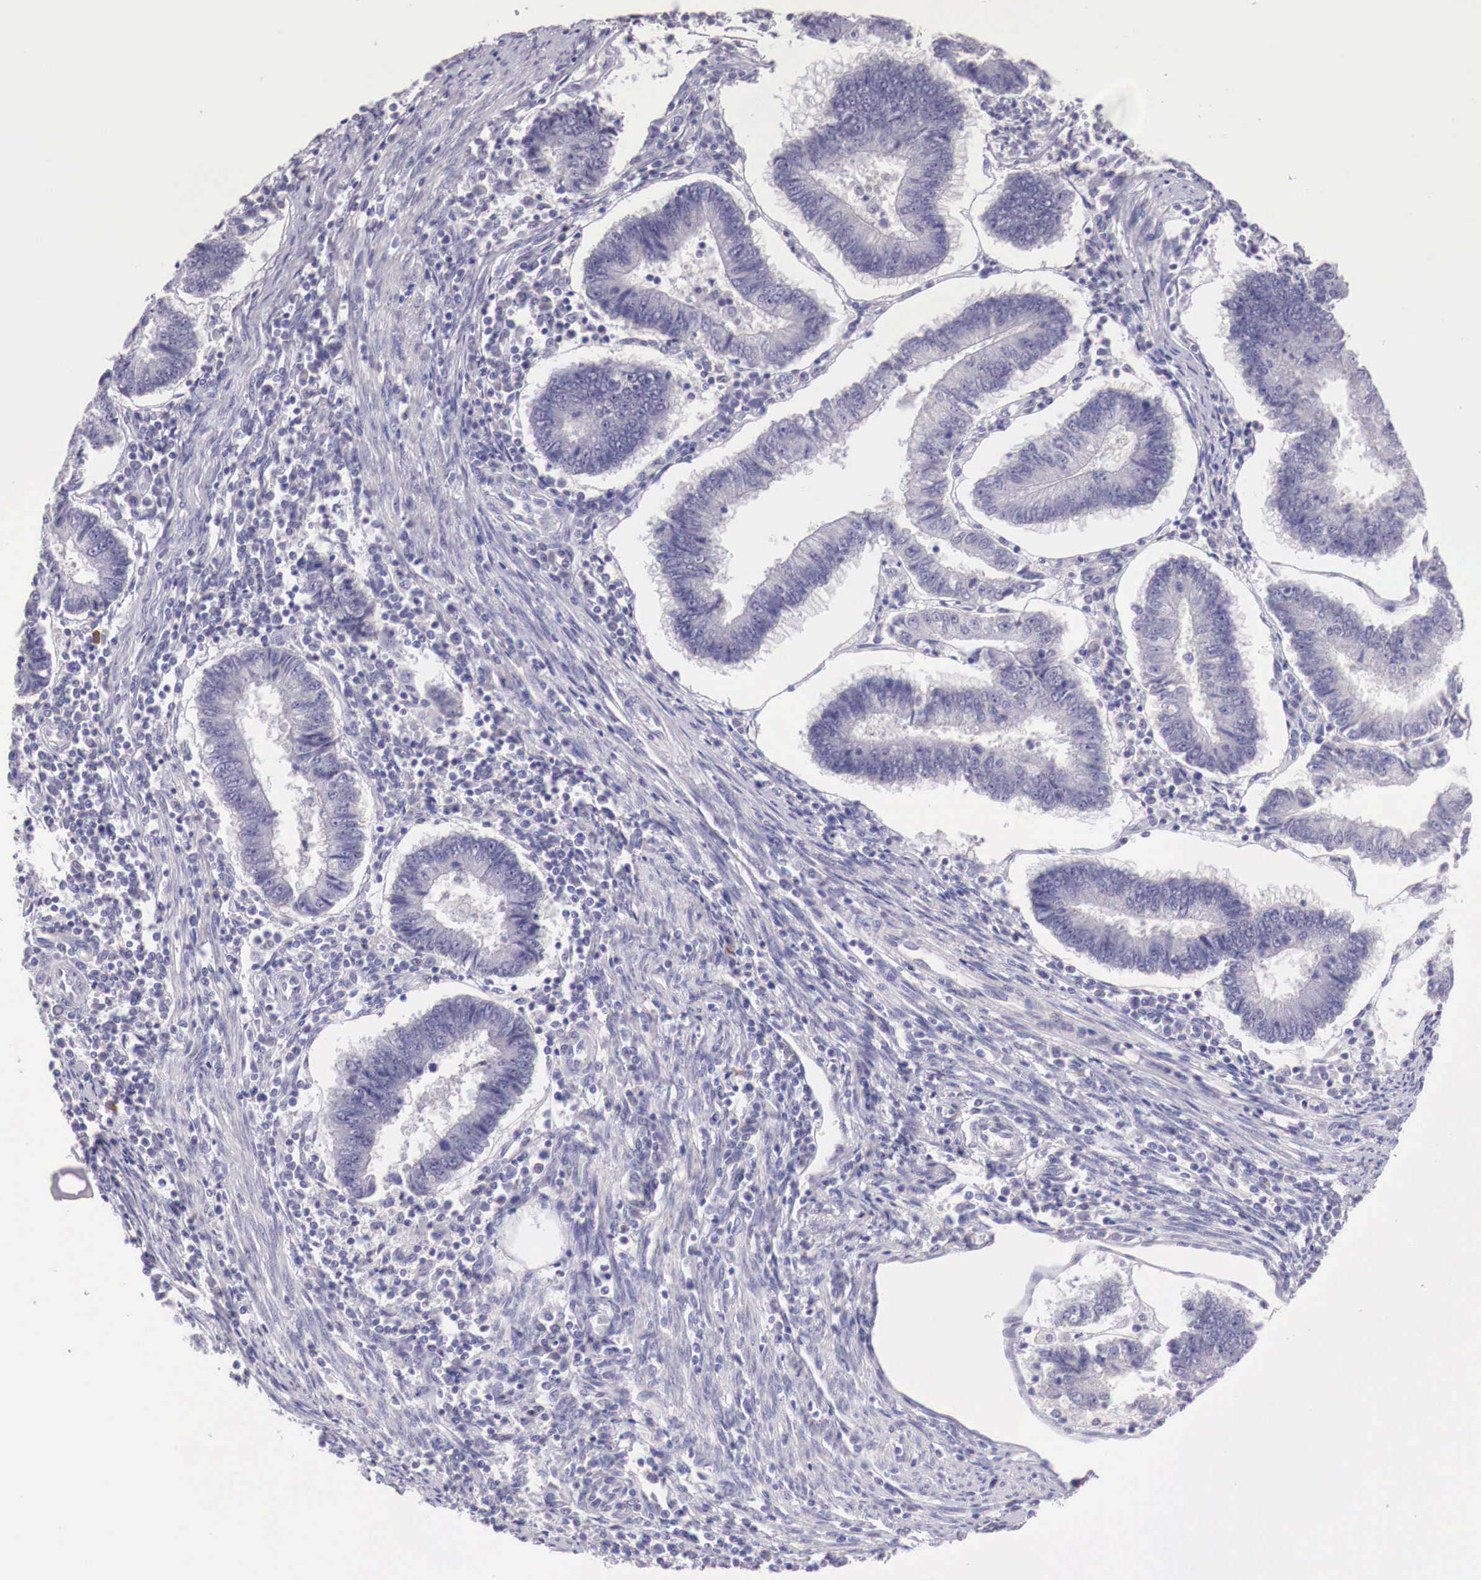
{"staining": {"intensity": "negative", "quantity": "none", "location": "none"}, "tissue": "endometrial cancer", "cell_type": "Tumor cells", "image_type": "cancer", "snomed": [{"axis": "morphology", "description": "Adenocarcinoma, NOS"}, {"axis": "topography", "description": "Endometrium"}], "caption": "Endometrial cancer stained for a protein using IHC displays no expression tumor cells.", "gene": "BCL6", "patient": {"sex": "female", "age": 75}}